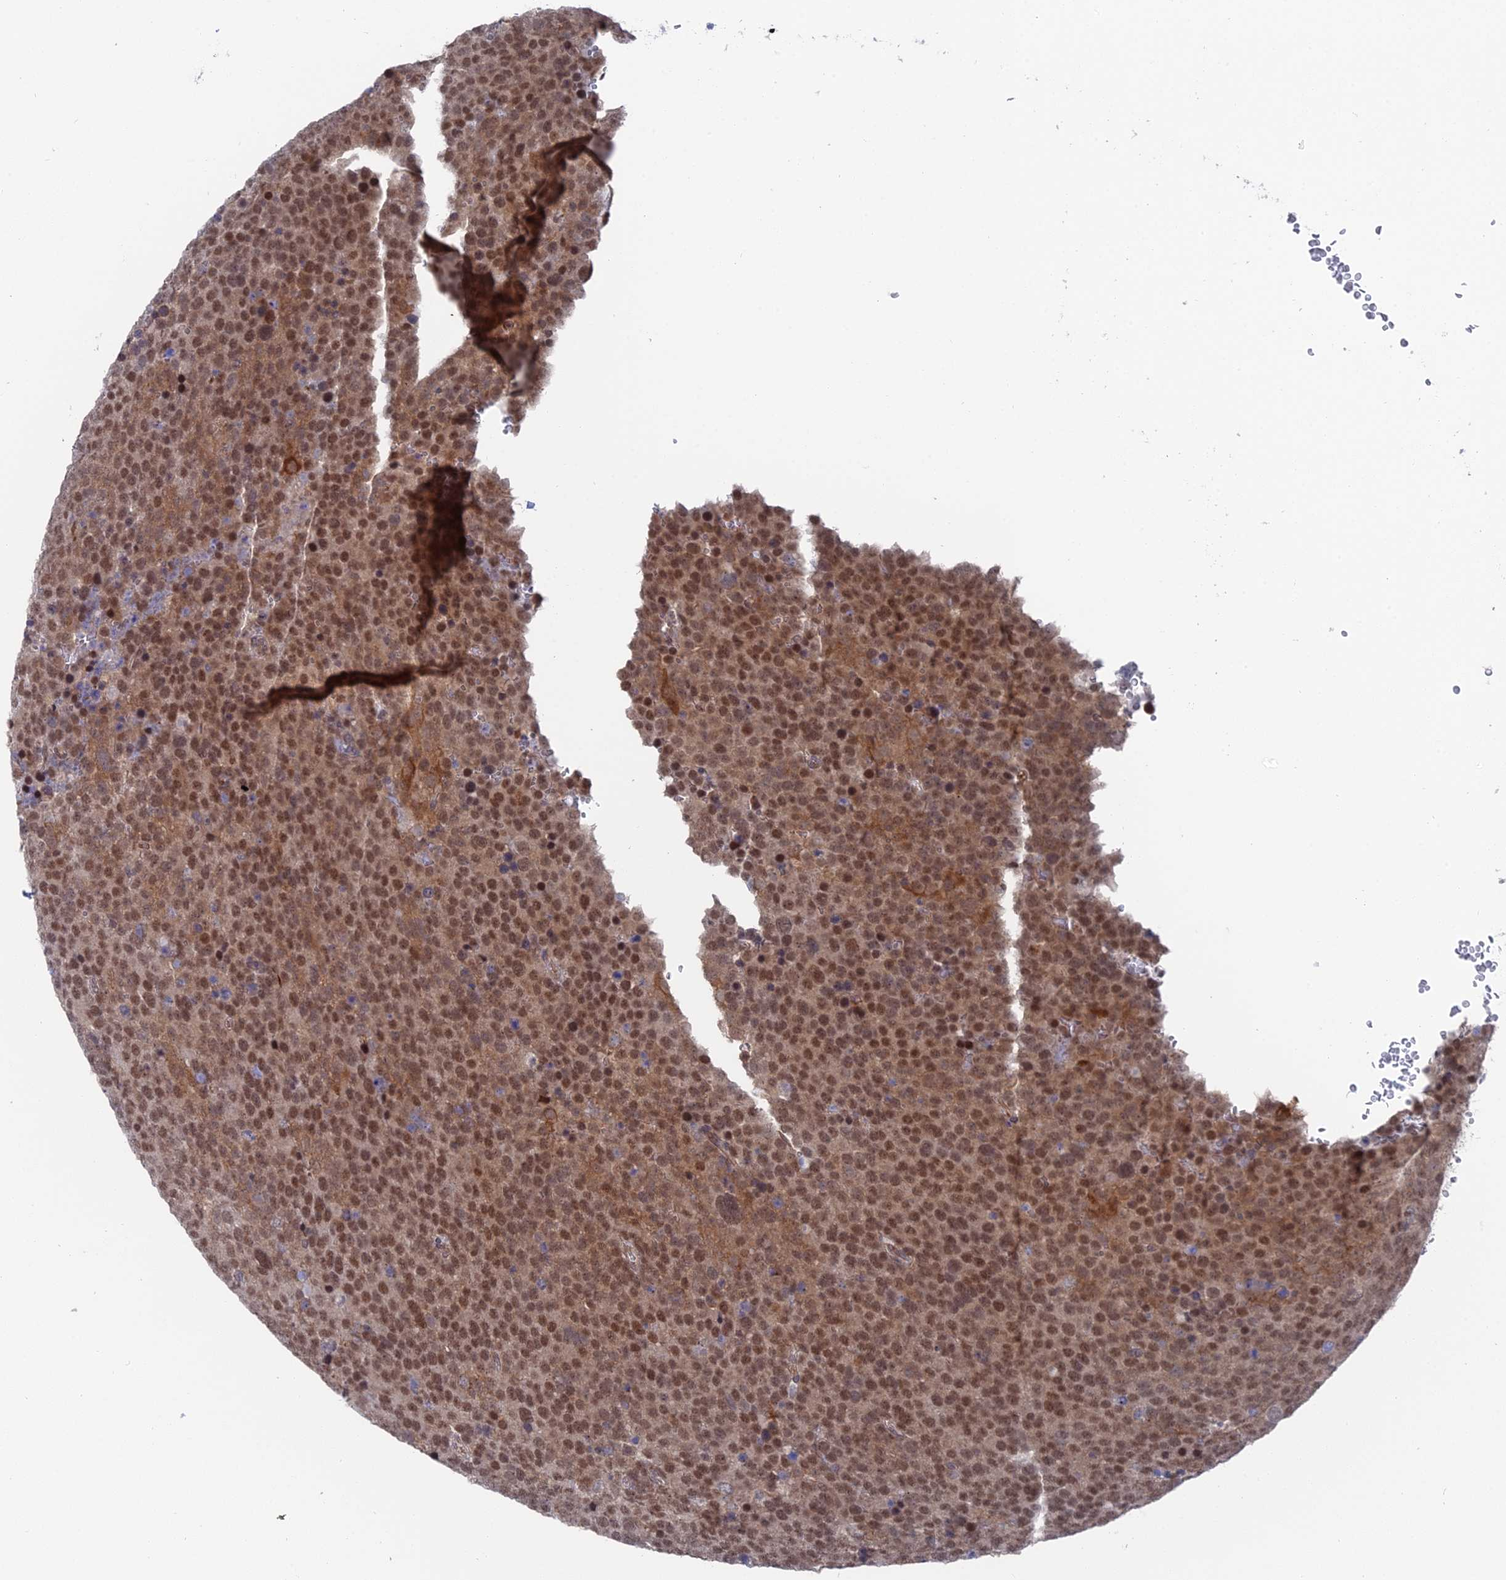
{"staining": {"intensity": "moderate", "quantity": ">75%", "location": "nuclear"}, "tissue": "testis cancer", "cell_type": "Tumor cells", "image_type": "cancer", "snomed": [{"axis": "morphology", "description": "Seminoma, NOS"}, {"axis": "topography", "description": "Testis"}], "caption": "IHC of human testis cancer shows medium levels of moderate nuclear expression in approximately >75% of tumor cells. The staining is performed using DAB brown chromogen to label protein expression. The nuclei are counter-stained blue using hematoxylin.", "gene": "FHIP2A", "patient": {"sex": "male", "age": 71}}